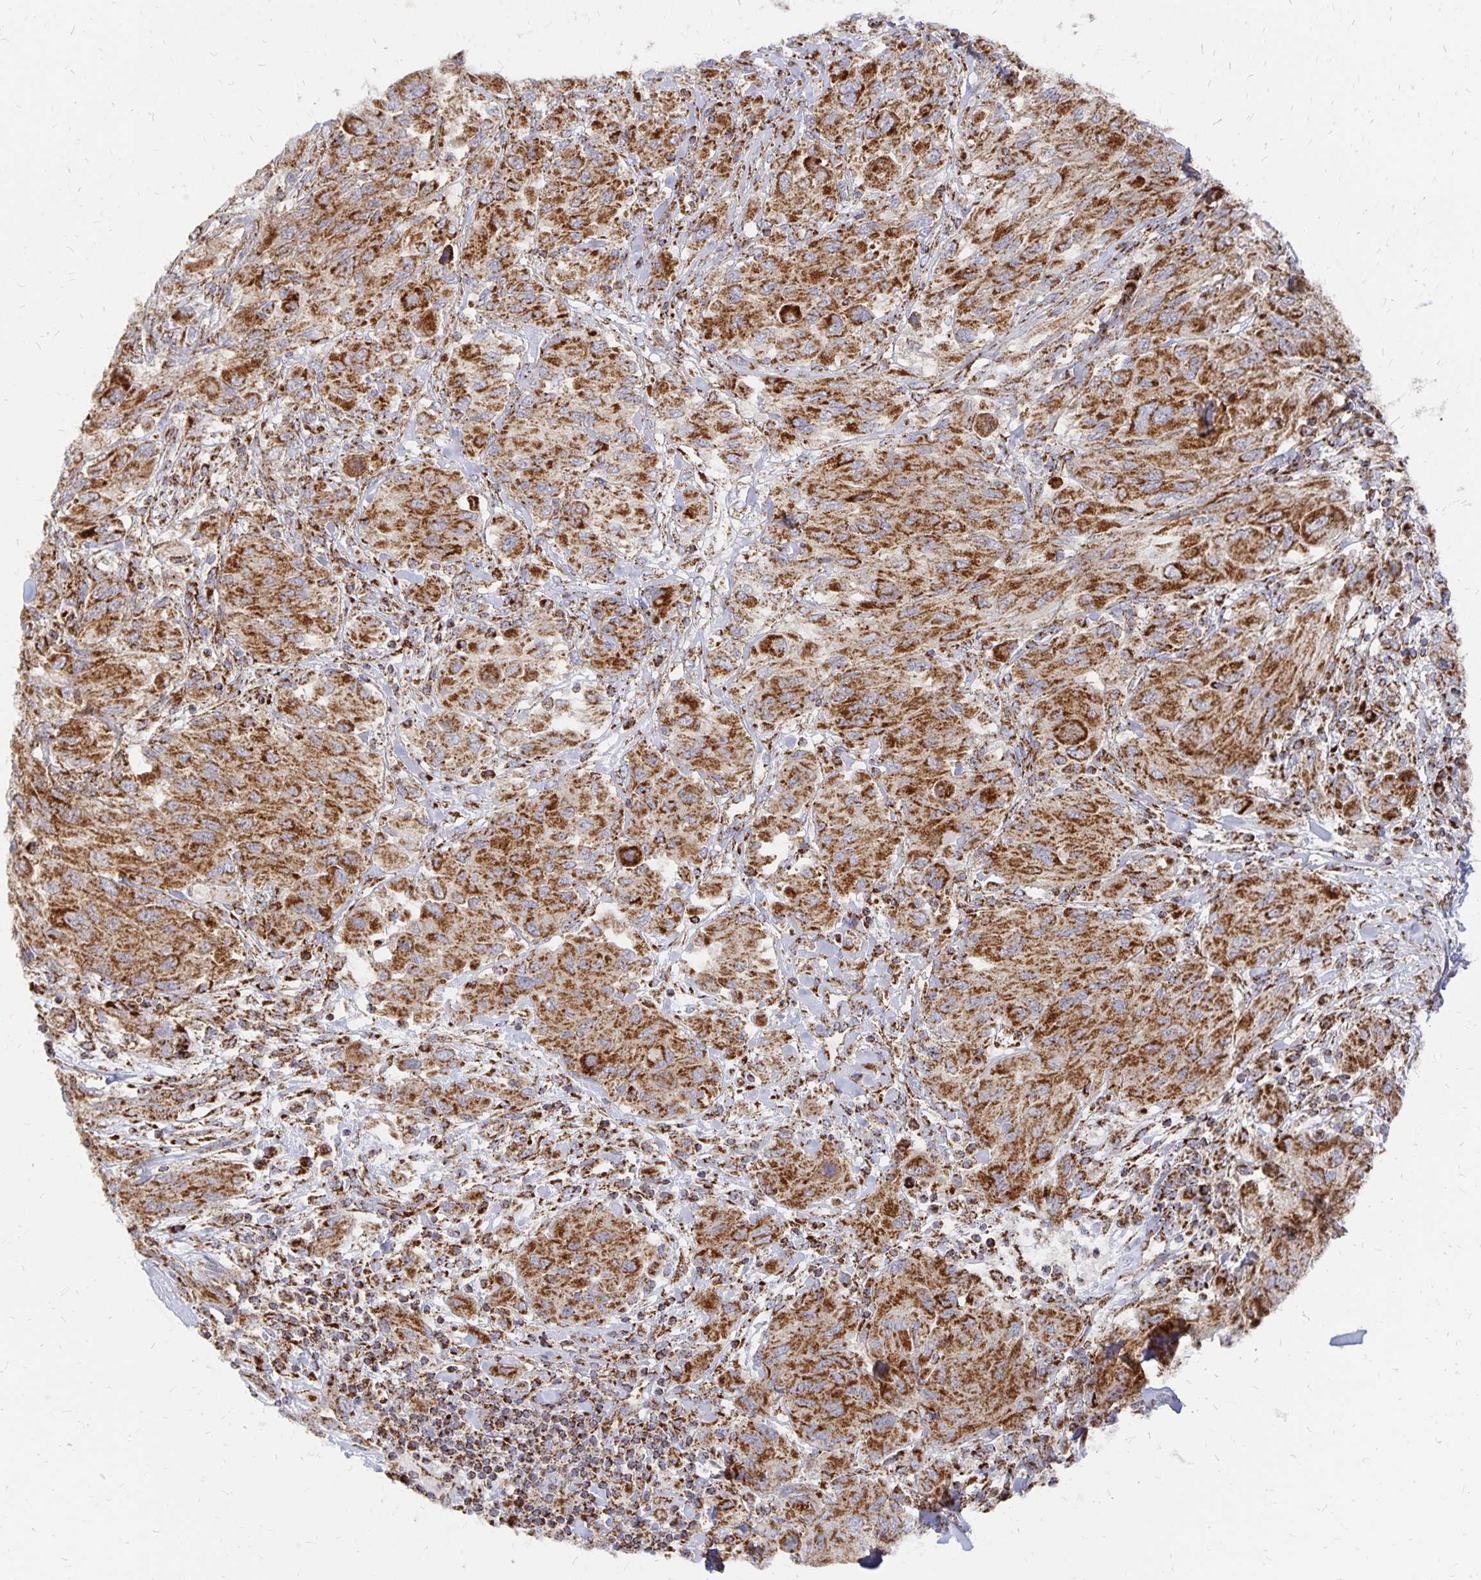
{"staining": {"intensity": "strong", "quantity": ">75%", "location": "cytoplasmic/membranous"}, "tissue": "melanoma", "cell_type": "Tumor cells", "image_type": "cancer", "snomed": [{"axis": "morphology", "description": "Malignant melanoma, NOS"}, {"axis": "topography", "description": "Skin"}], "caption": "Melanoma was stained to show a protein in brown. There is high levels of strong cytoplasmic/membranous expression in approximately >75% of tumor cells. The staining was performed using DAB to visualize the protein expression in brown, while the nuclei were stained in blue with hematoxylin (Magnification: 20x).", "gene": "STOML2", "patient": {"sex": "female", "age": 91}}